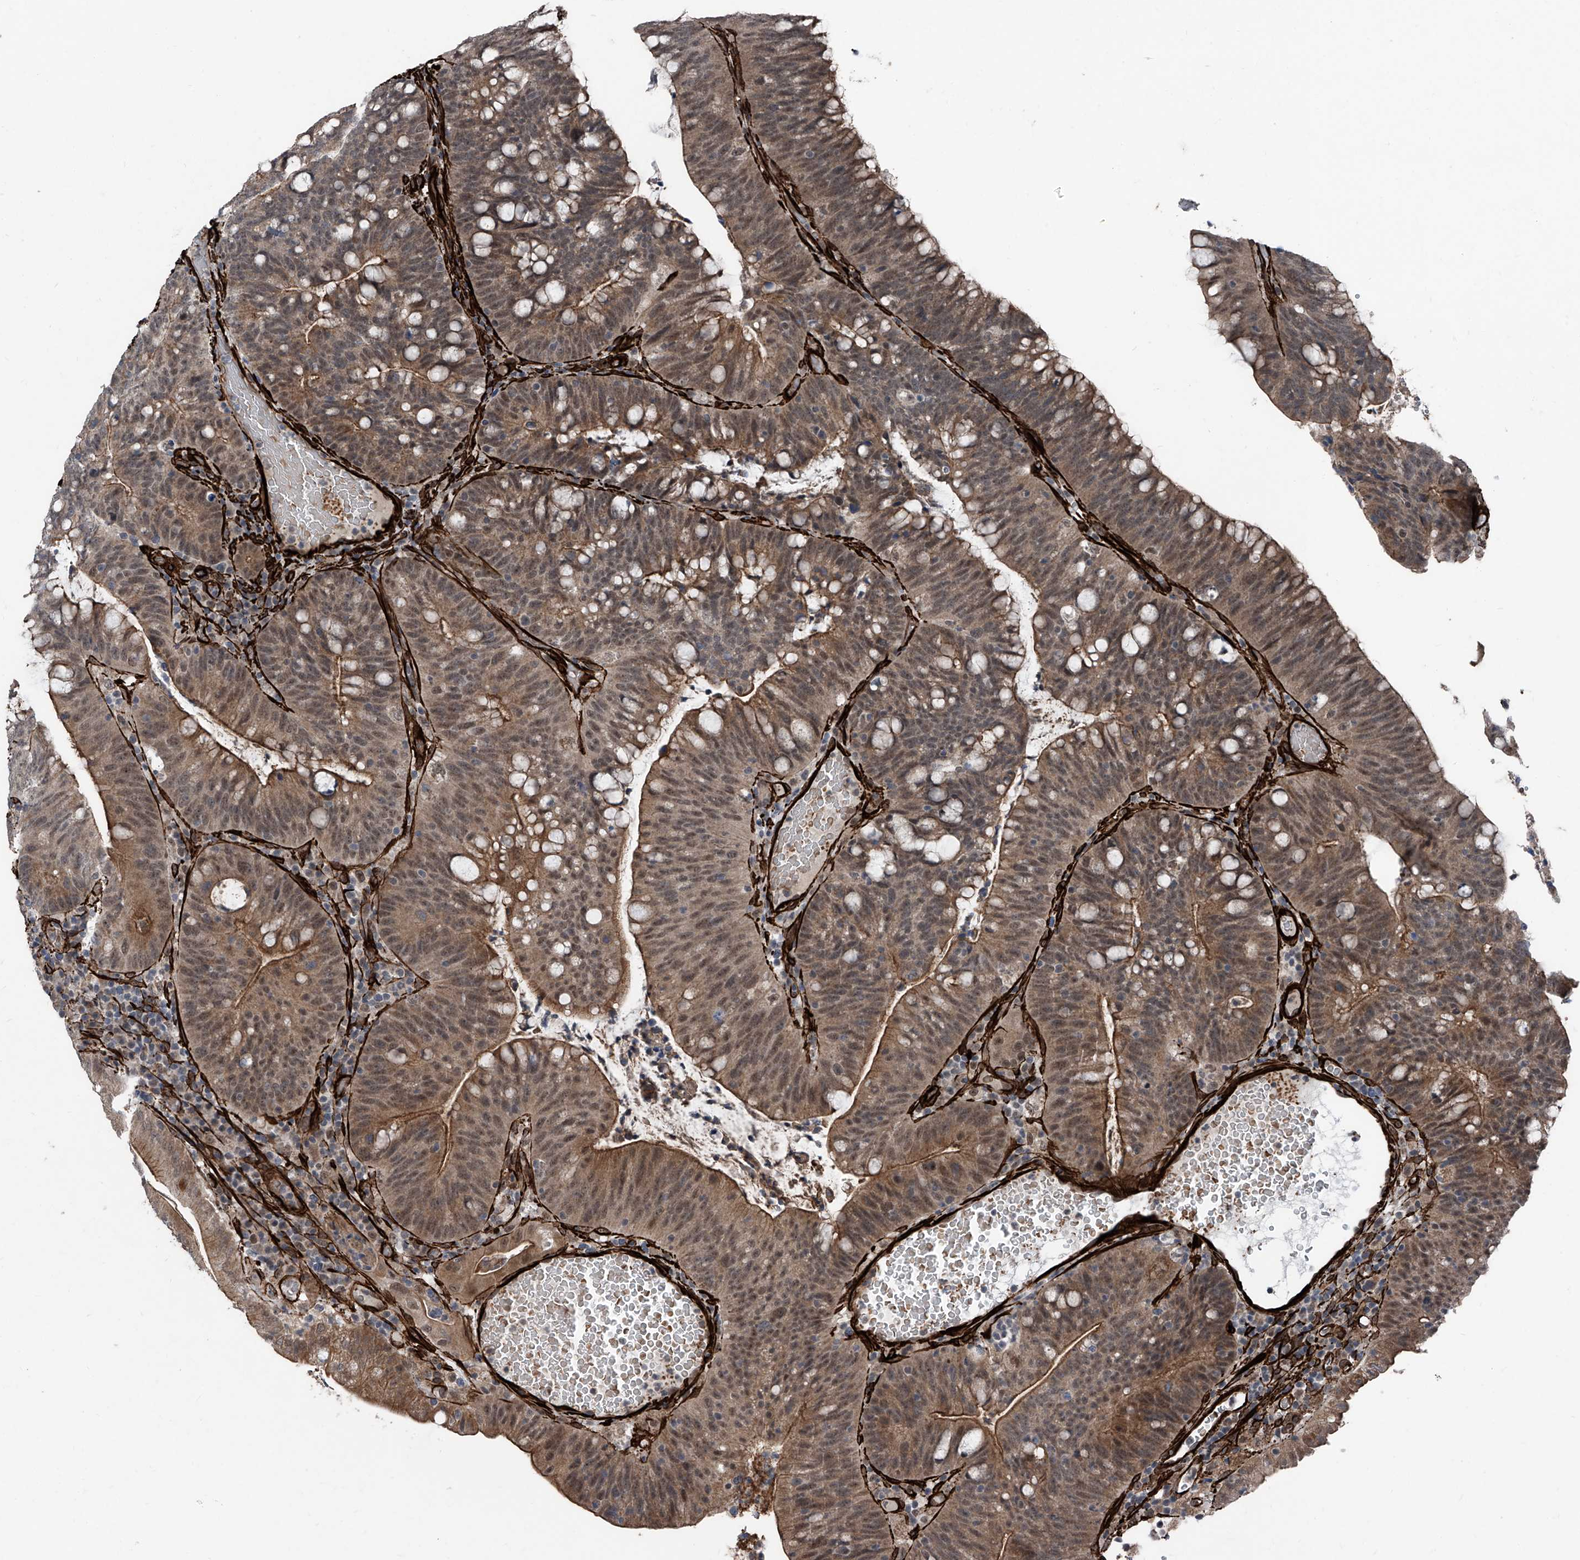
{"staining": {"intensity": "moderate", "quantity": ">75%", "location": "cytoplasmic/membranous,nuclear"}, "tissue": "colorectal cancer", "cell_type": "Tumor cells", "image_type": "cancer", "snomed": [{"axis": "morphology", "description": "Adenocarcinoma, NOS"}, {"axis": "topography", "description": "Colon"}], "caption": "Protein staining of colorectal cancer (adenocarcinoma) tissue shows moderate cytoplasmic/membranous and nuclear expression in approximately >75% of tumor cells.", "gene": "COA7", "patient": {"sex": "female", "age": 66}}